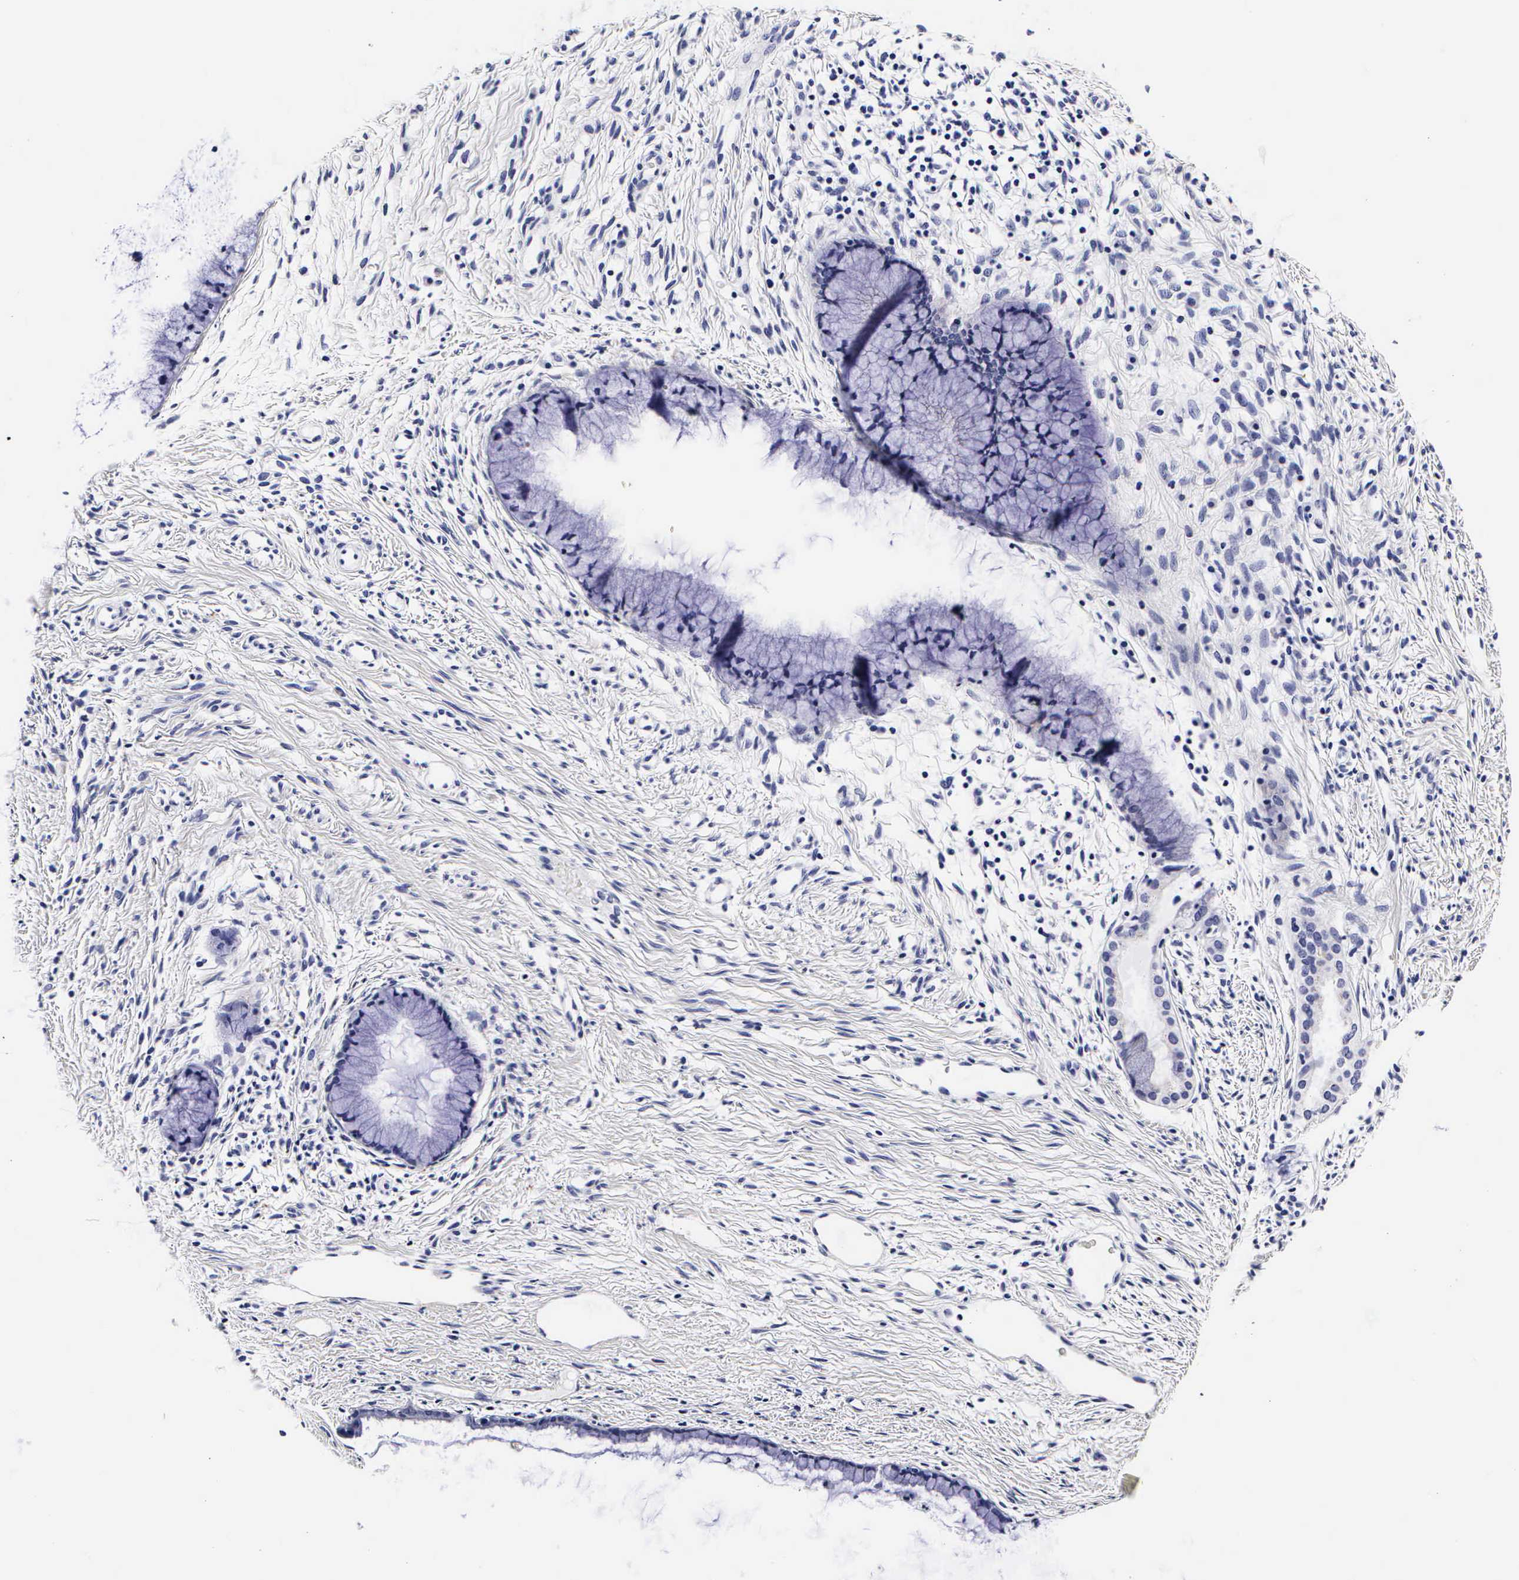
{"staining": {"intensity": "negative", "quantity": "none", "location": "none"}, "tissue": "cervix", "cell_type": "Glandular cells", "image_type": "normal", "snomed": [{"axis": "morphology", "description": "Normal tissue, NOS"}, {"axis": "topography", "description": "Cervix"}], "caption": "An immunohistochemistry micrograph of benign cervix is shown. There is no staining in glandular cells of cervix. (Brightfield microscopy of DAB immunohistochemistry (IHC) at high magnification).", "gene": "RNASE6", "patient": {"sex": "female", "age": 82}}